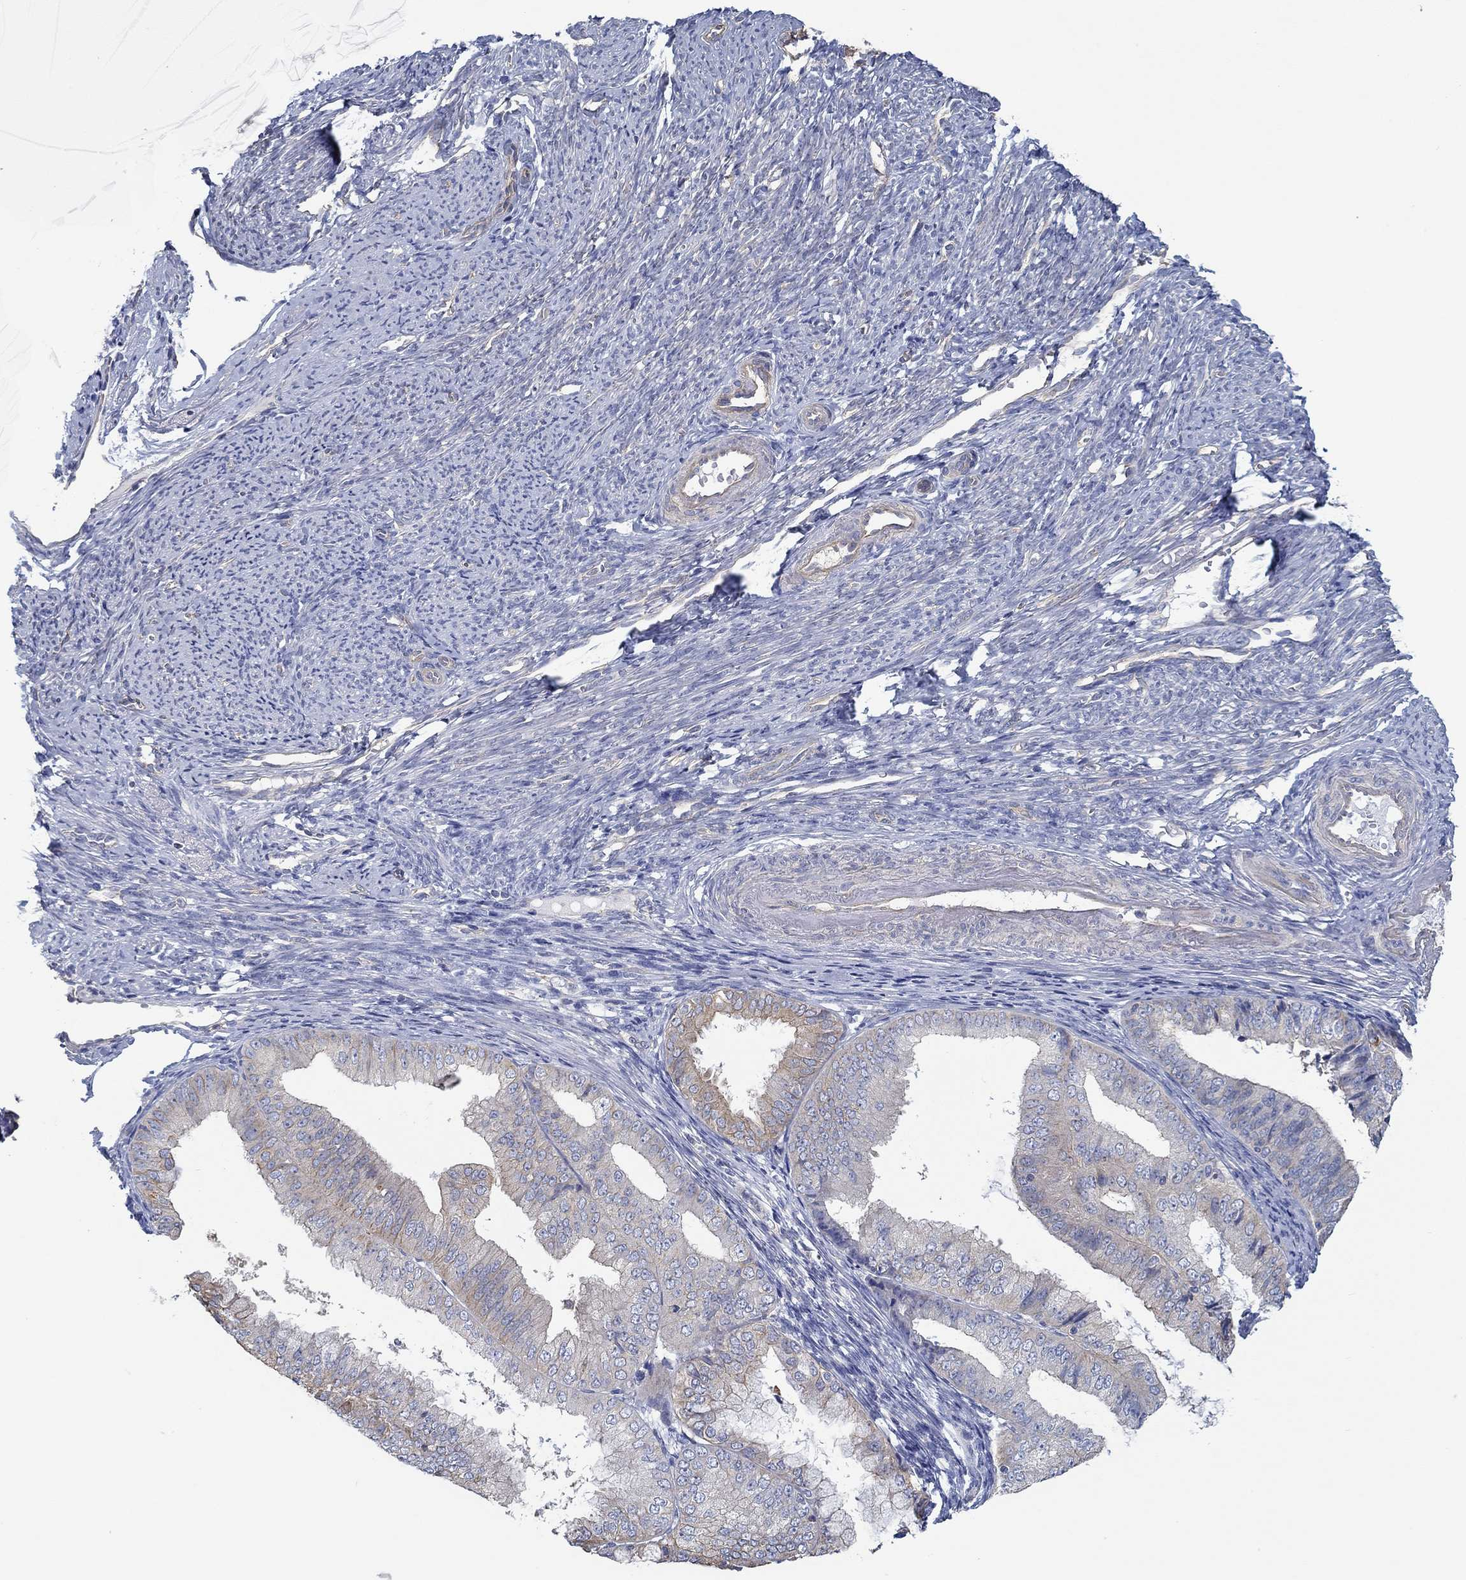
{"staining": {"intensity": "weak", "quantity": "<25%", "location": "cytoplasmic/membranous"}, "tissue": "endometrial cancer", "cell_type": "Tumor cells", "image_type": "cancer", "snomed": [{"axis": "morphology", "description": "Adenocarcinoma, NOS"}, {"axis": "topography", "description": "Endometrium"}], "caption": "Tumor cells are negative for protein expression in human adenocarcinoma (endometrial).", "gene": "BBOF1", "patient": {"sex": "female", "age": 63}}